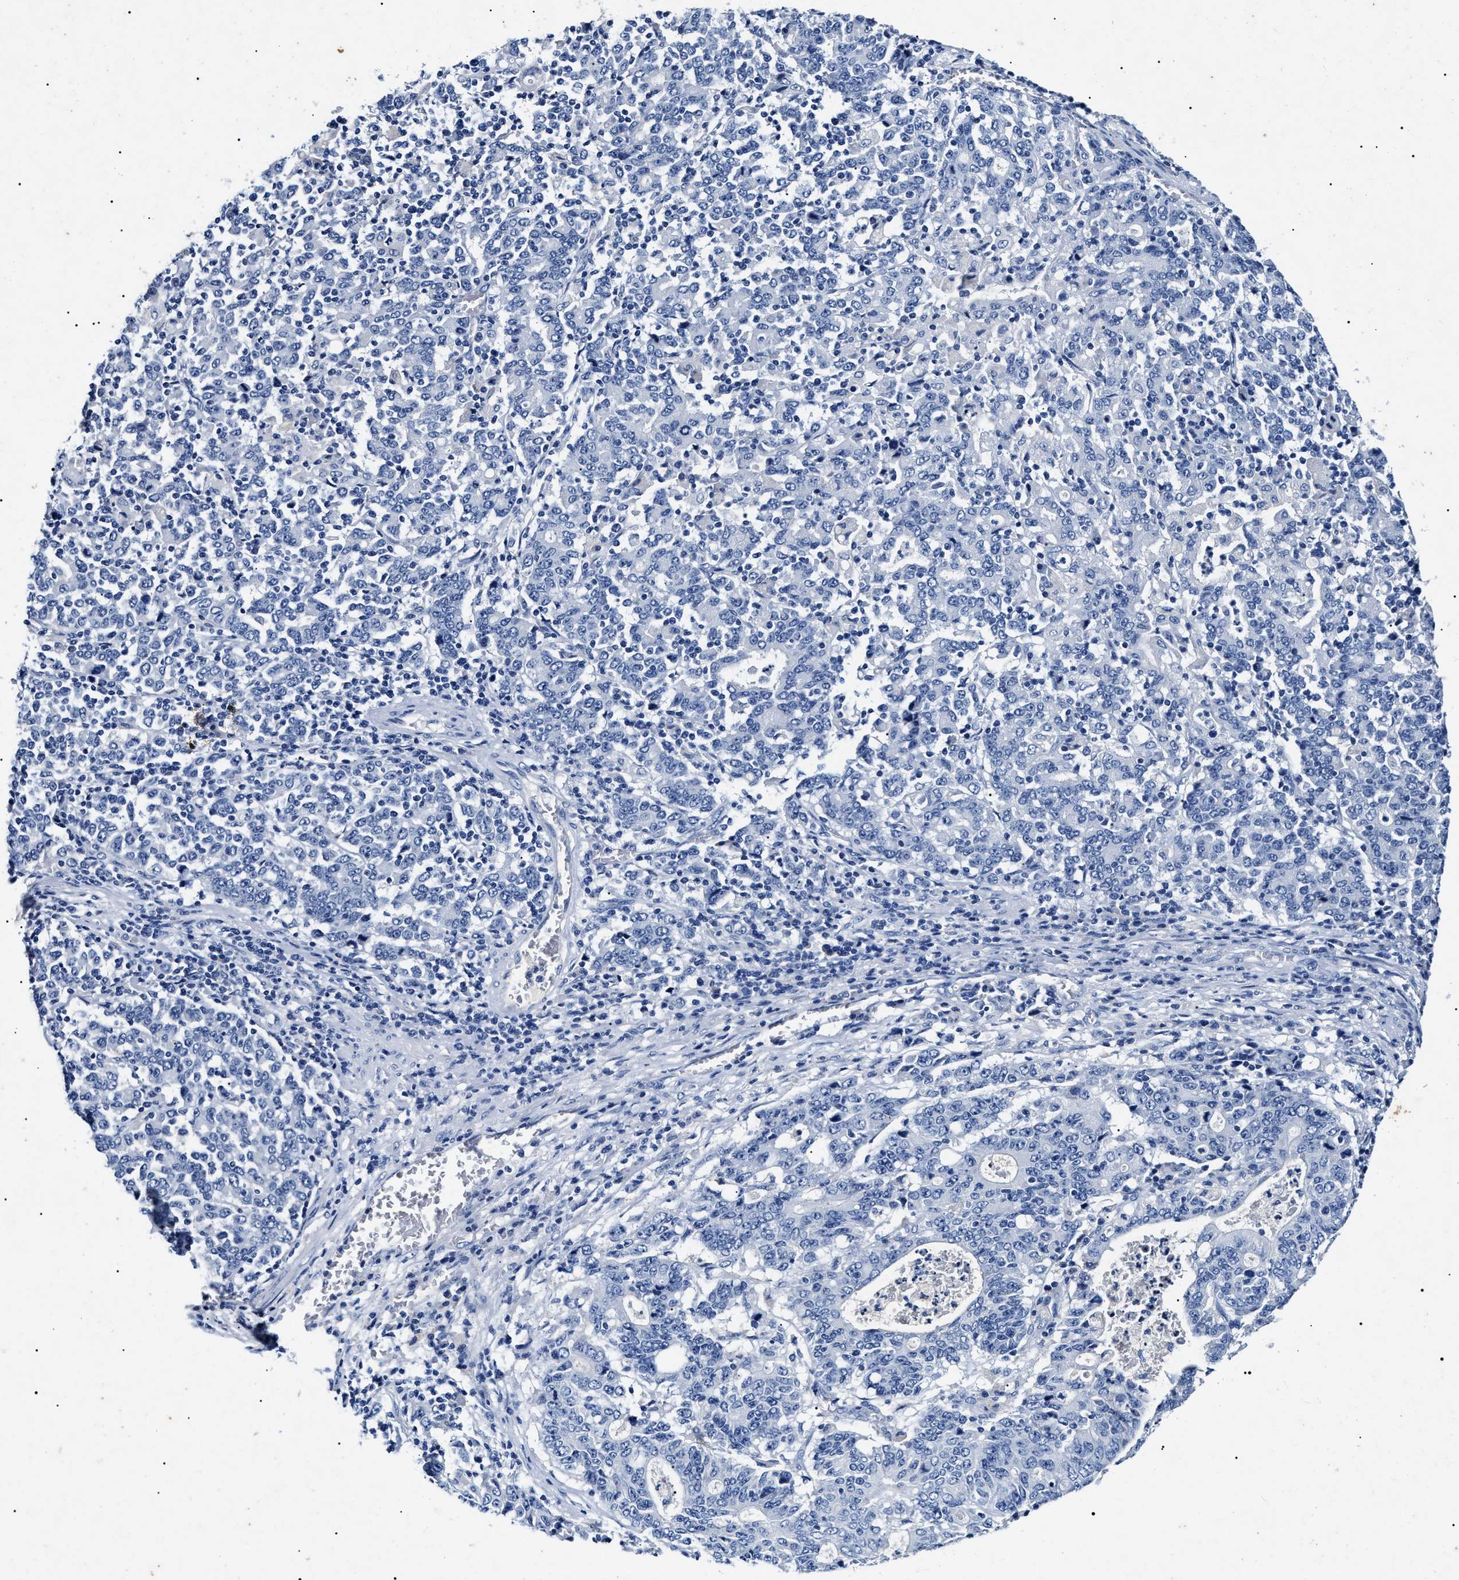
{"staining": {"intensity": "negative", "quantity": "none", "location": "none"}, "tissue": "stomach cancer", "cell_type": "Tumor cells", "image_type": "cancer", "snomed": [{"axis": "morphology", "description": "Adenocarcinoma, NOS"}, {"axis": "topography", "description": "Stomach, upper"}], "caption": "Stomach adenocarcinoma was stained to show a protein in brown. There is no significant expression in tumor cells. The staining was performed using DAB (3,3'-diaminobenzidine) to visualize the protein expression in brown, while the nuclei were stained in blue with hematoxylin (Magnification: 20x).", "gene": "LRRC8E", "patient": {"sex": "male", "age": 69}}